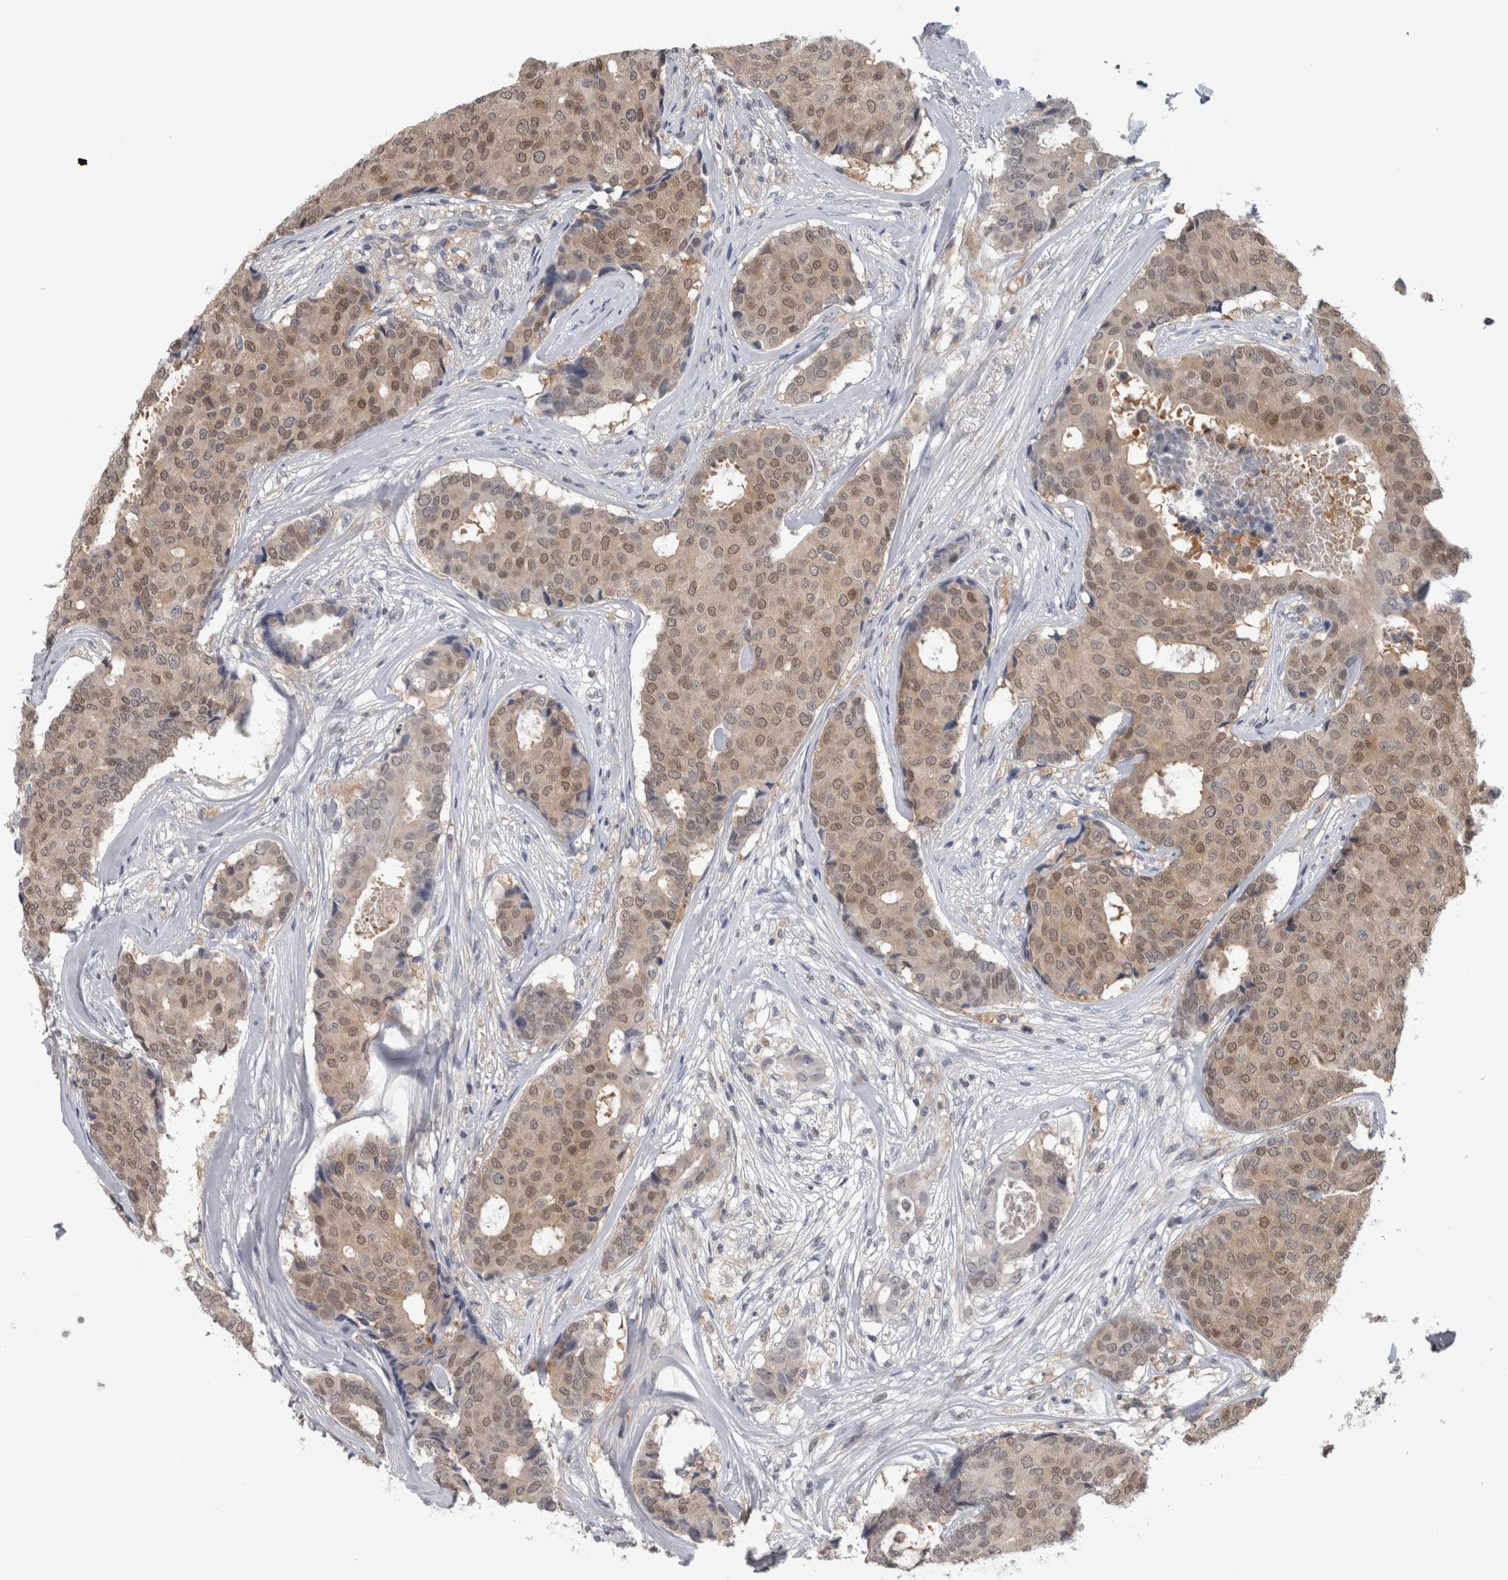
{"staining": {"intensity": "weak", "quantity": ">75%", "location": "cytoplasmic/membranous,nuclear"}, "tissue": "breast cancer", "cell_type": "Tumor cells", "image_type": "cancer", "snomed": [{"axis": "morphology", "description": "Duct carcinoma"}, {"axis": "topography", "description": "Breast"}], "caption": "The photomicrograph shows a brown stain indicating the presence of a protein in the cytoplasmic/membranous and nuclear of tumor cells in breast invasive ductal carcinoma. The protein is stained brown, and the nuclei are stained in blue (DAB (3,3'-diaminobenzidine) IHC with brightfield microscopy, high magnification).", "gene": "NAPRT", "patient": {"sex": "female", "age": 75}}